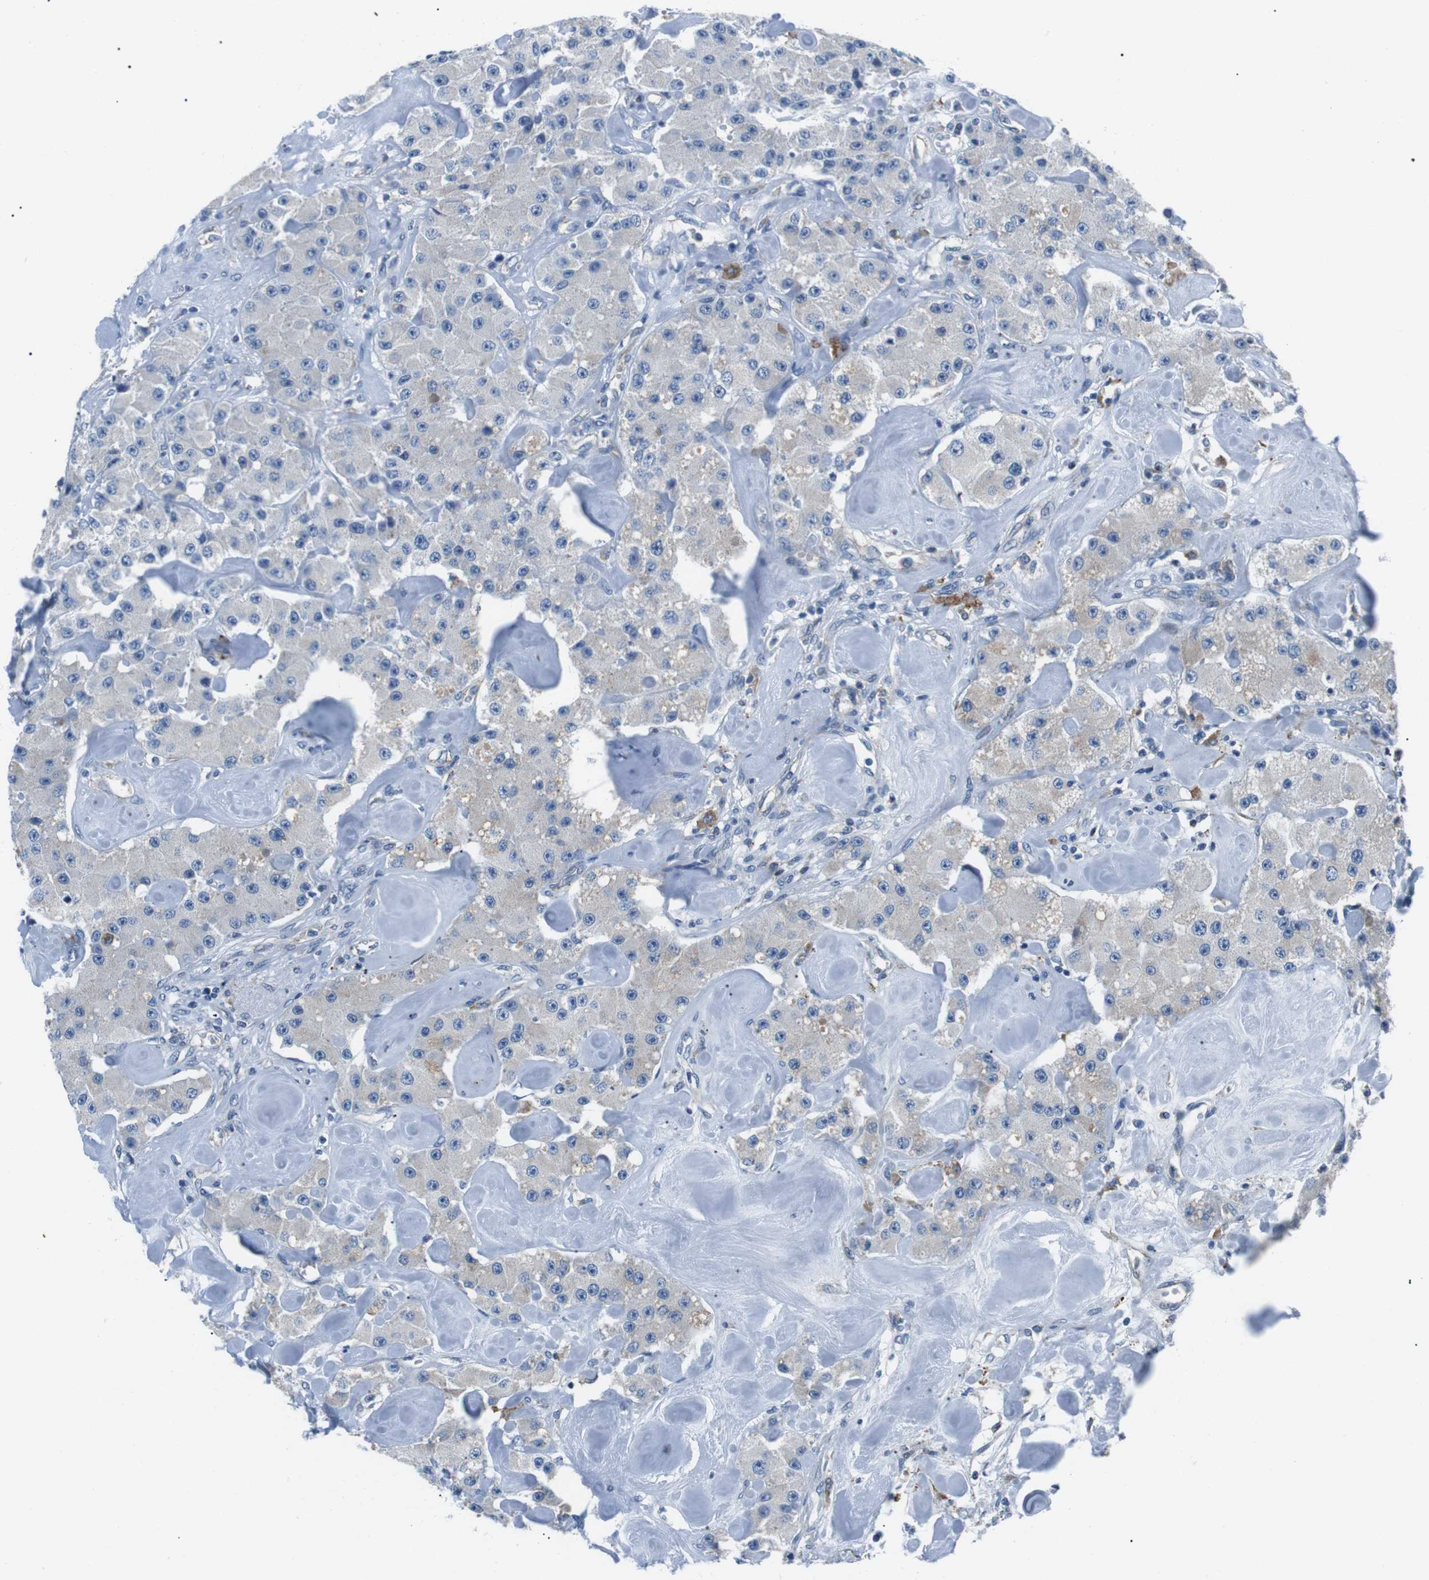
{"staining": {"intensity": "negative", "quantity": "none", "location": "none"}, "tissue": "carcinoid", "cell_type": "Tumor cells", "image_type": "cancer", "snomed": [{"axis": "morphology", "description": "Carcinoid, malignant, NOS"}, {"axis": "topography", "description": "Pancreas"}], "caption": "Human malignant carcinoid stained for a protein using immunohistochemistry (IHC) demonstrates no positivity in tumor cells.", "gene": "CSF2RA", "patient": {"sex": "male", "age": 41}}